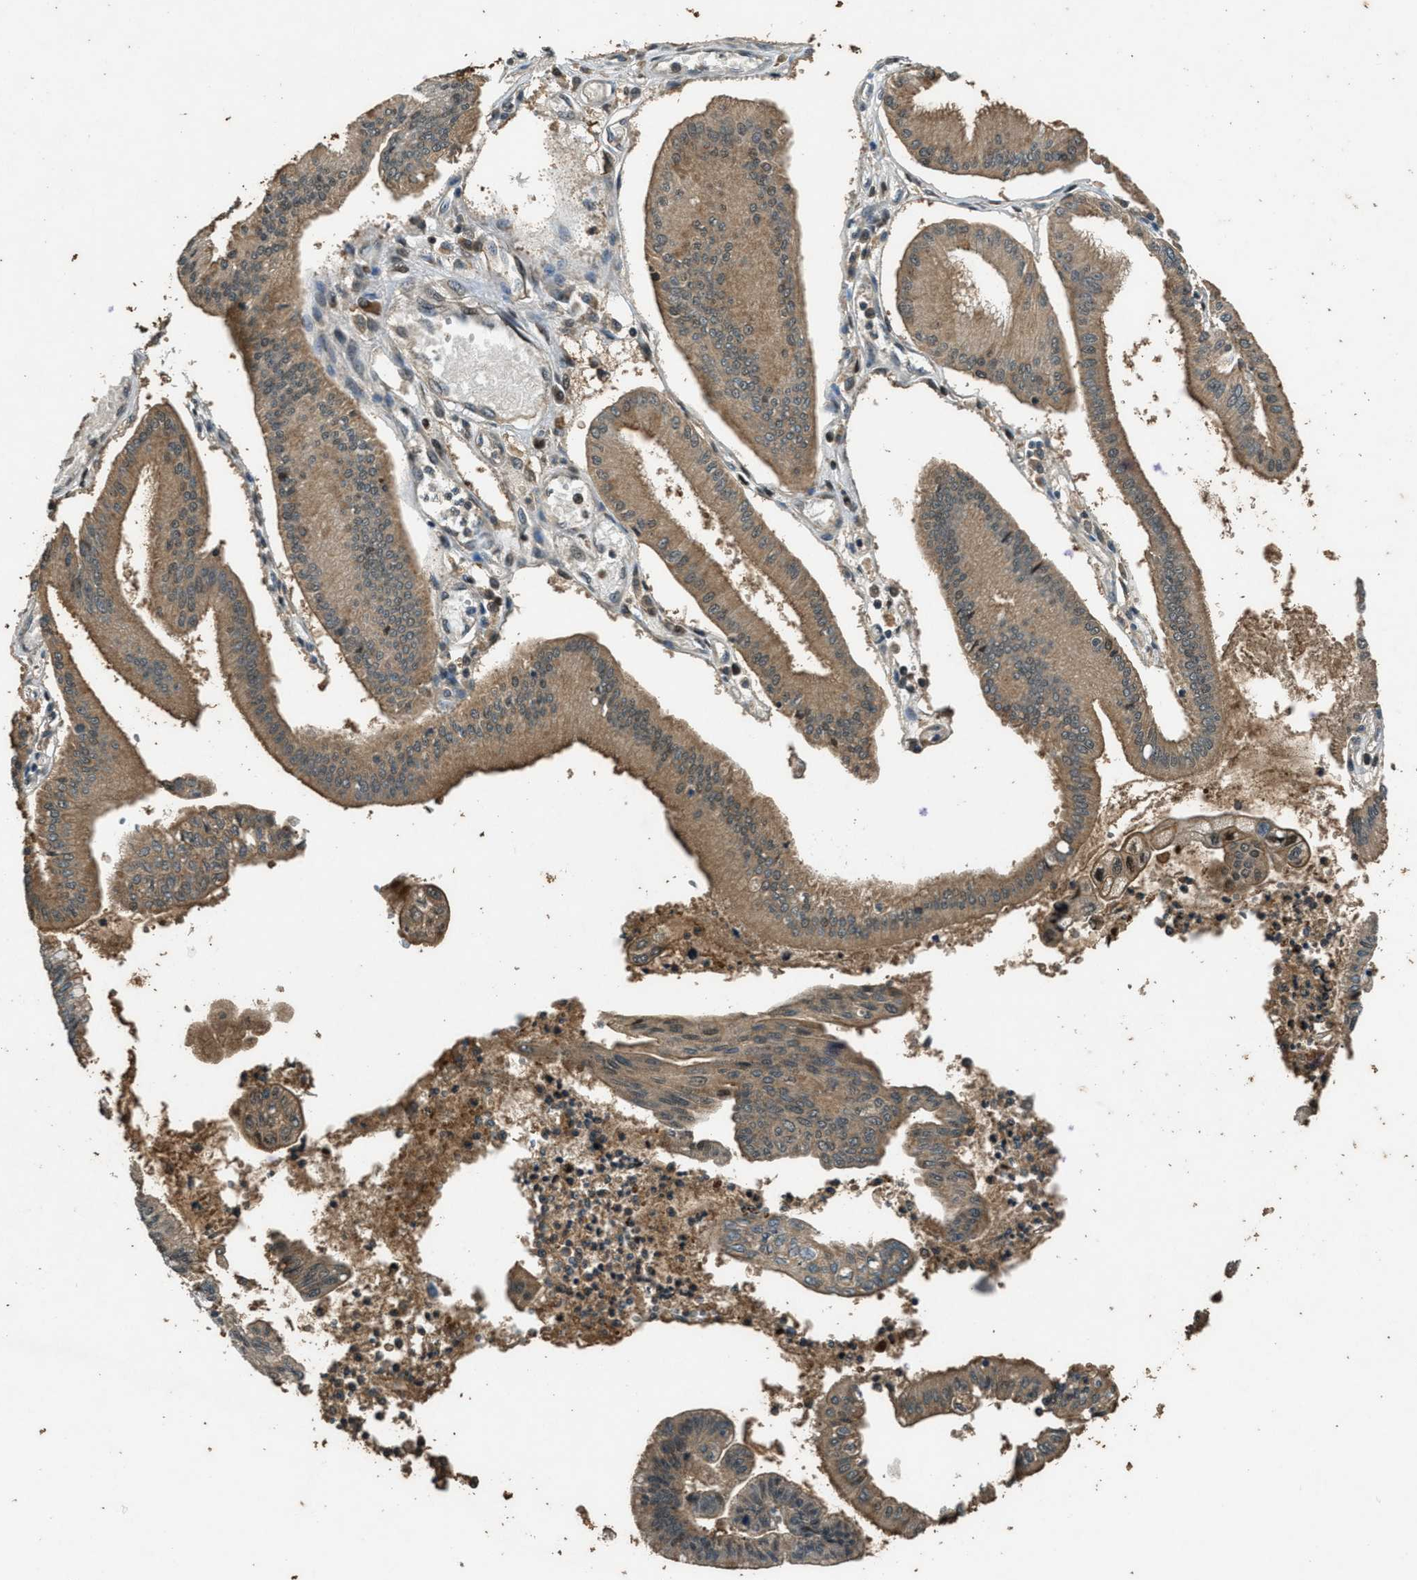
{"staining": {"intensity": "moderate", "quantity": ">75%", "location": "cytoplasmic/membranous"}, "tissue": "pancreatic cancer", "cell_type": "Tumor cells", "image_type": "cancer", "snomed": [{"axis": "morphology", "description": "Adenocarcinoma, NOS"}, {"axis": "topography", "description": "Pancreas"}], "caption": "Pancreatic cancer (adenocarcinoma) stained with a protein marker exhibits moderate staining in tumor cells.", "gene": "DUSP6", "patient": {"sex": "male", "age": 56}}